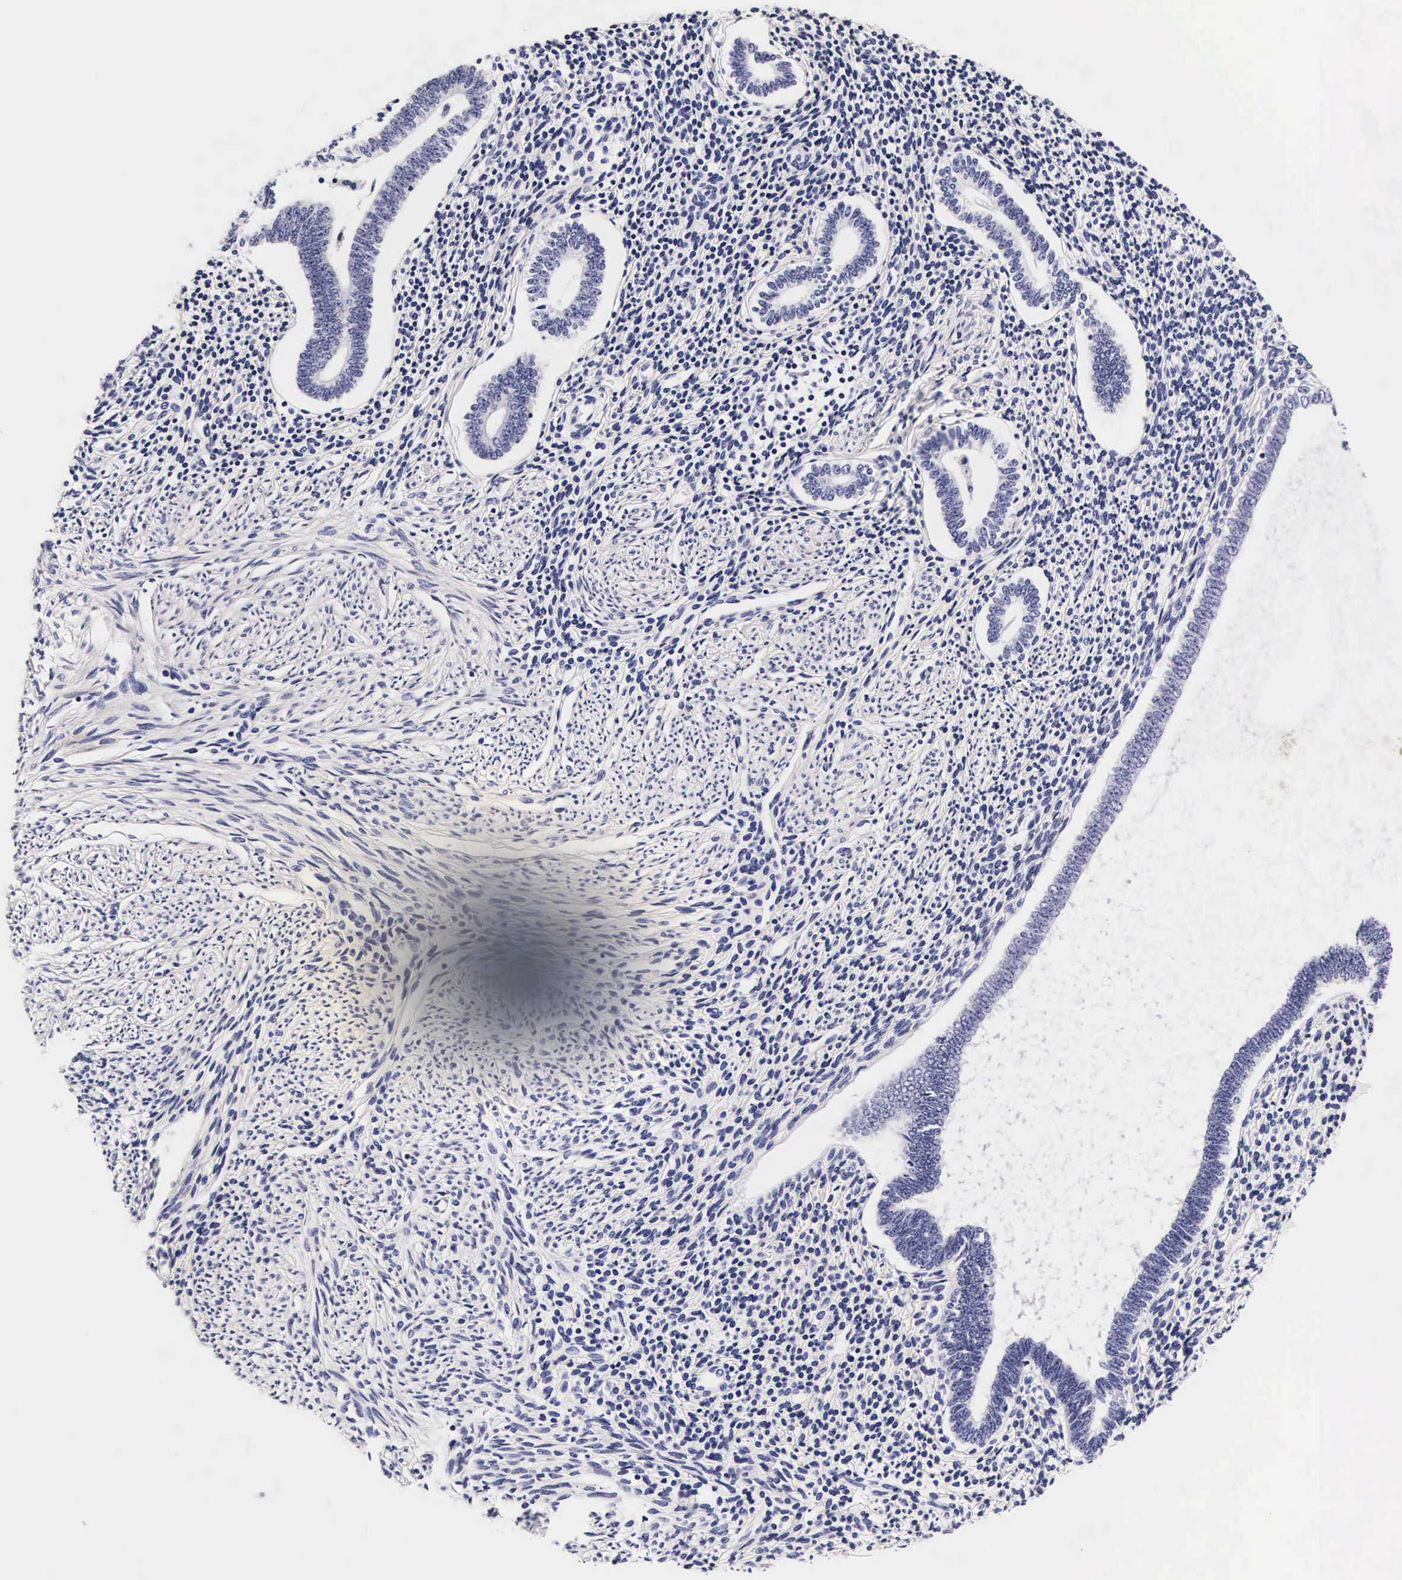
{"staining": {"intensity": "negative", "quantity": "none", "location": "none"}, "tissue": "endometrium", "cell_type": "Cells in endometrial stroma", "image_type": "normal", "snomed": [{"axis": "morphology", "description": "Normal tissue, NOS"}, {"axis": "topography", "description": "Endometrium"}], "caption": "Cells in endometrial stroma show no significant expression in normal endometrium. (DAB IHC with hematoxylin counter stain).", "gene": "UPRT", "patient": {"sex": "female", "age": 52}}